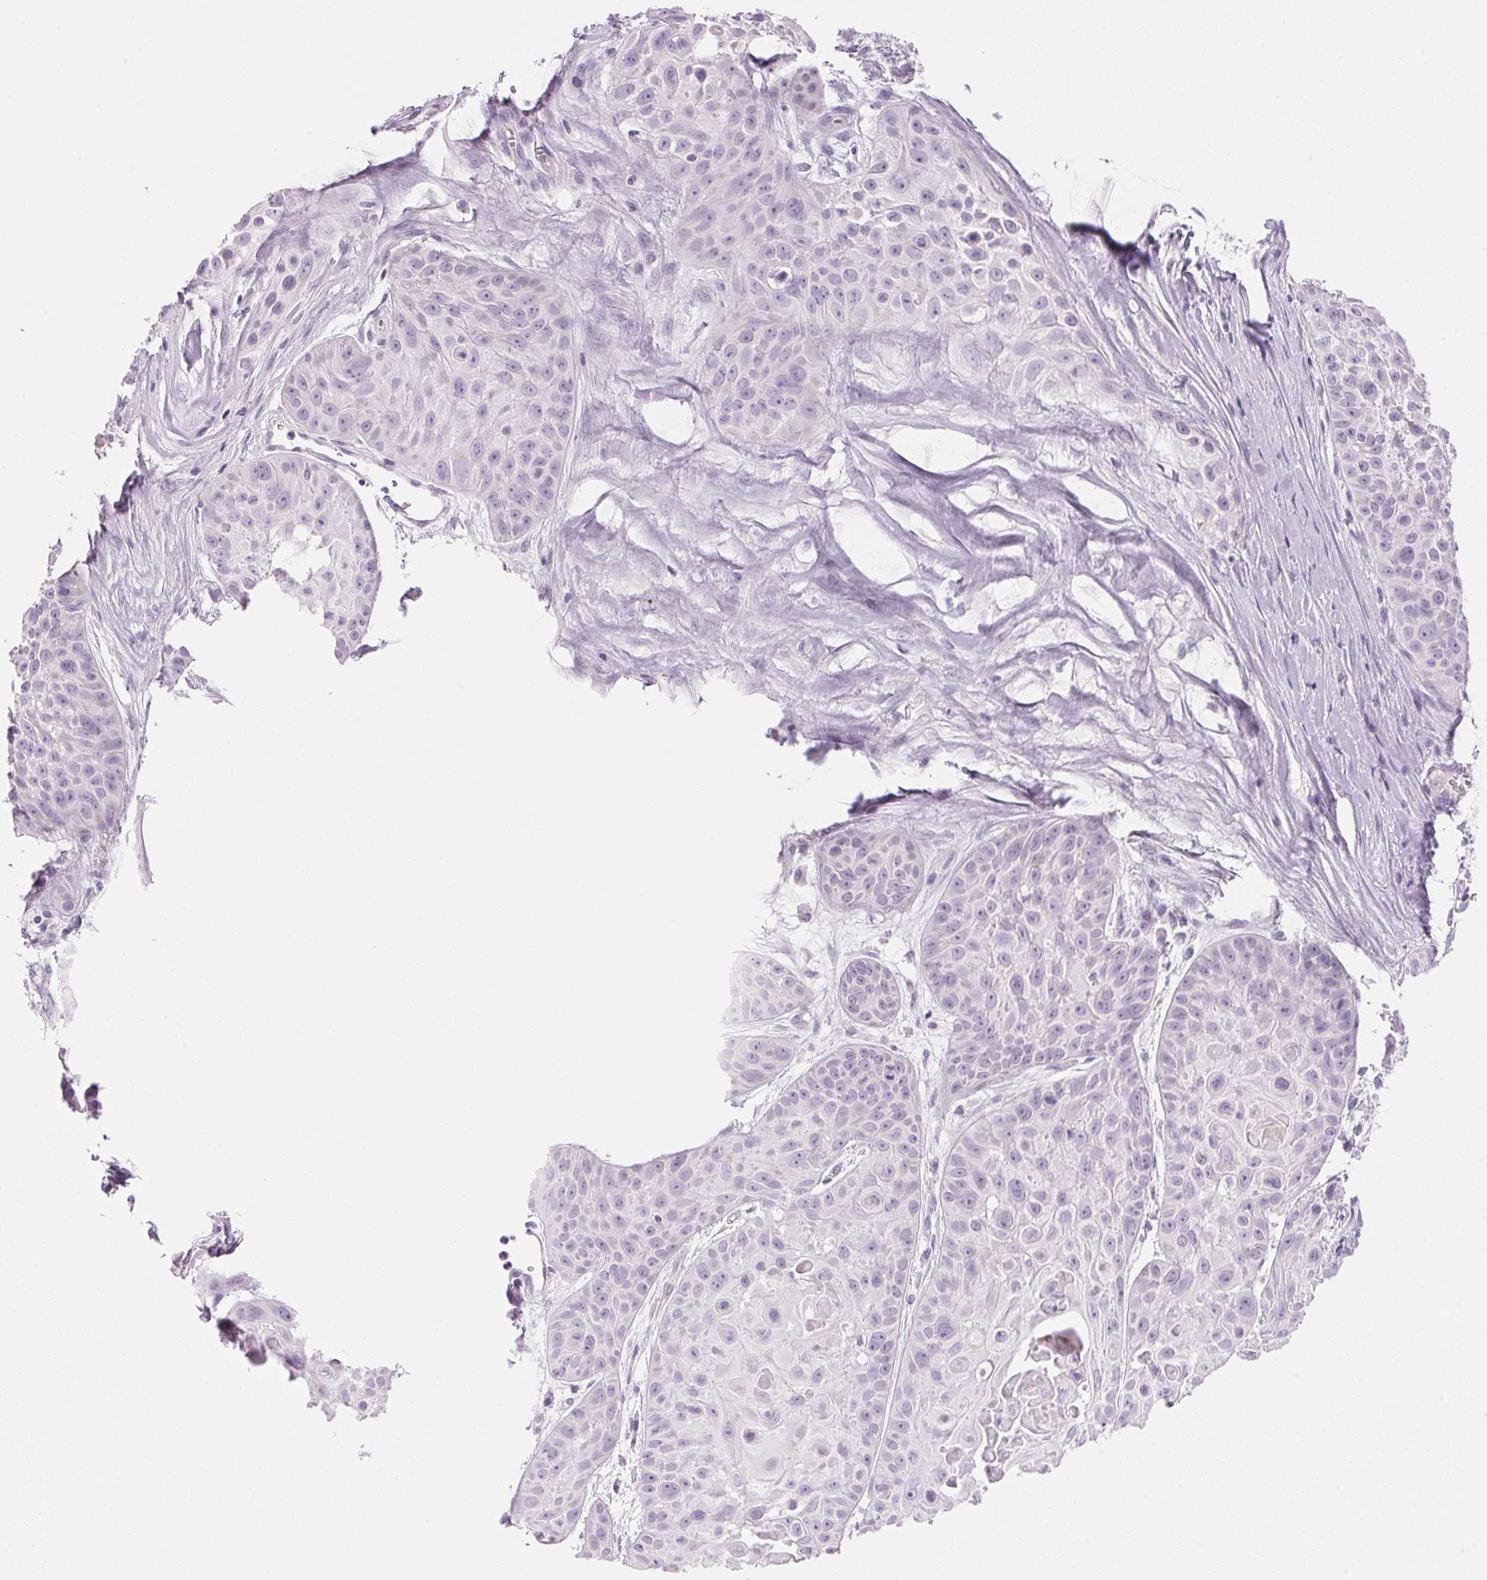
{"staining": {"intensity": "negative", "quantity": "none", "location": "none"}, "tissue": "skin cancer", "cell_type": "Tumor cells", "image_type": "cancer", "snomed": [{"axis": "morphology", "description": "Squamous cell carcinoma, NOS"}, {"axis": "topography", "description": "Skin"}, {"axis": "topography", "description": "Anal"}], "caption": "Tumor cells show no significant expression in squamous cell carcinoma (skin). (DAB (3,3'-diaminobenzidine) immunohistochemistry (IHC), high magnification).", "gene": "CYP11B1", "patient": {"sex": "female", "age": 75}}